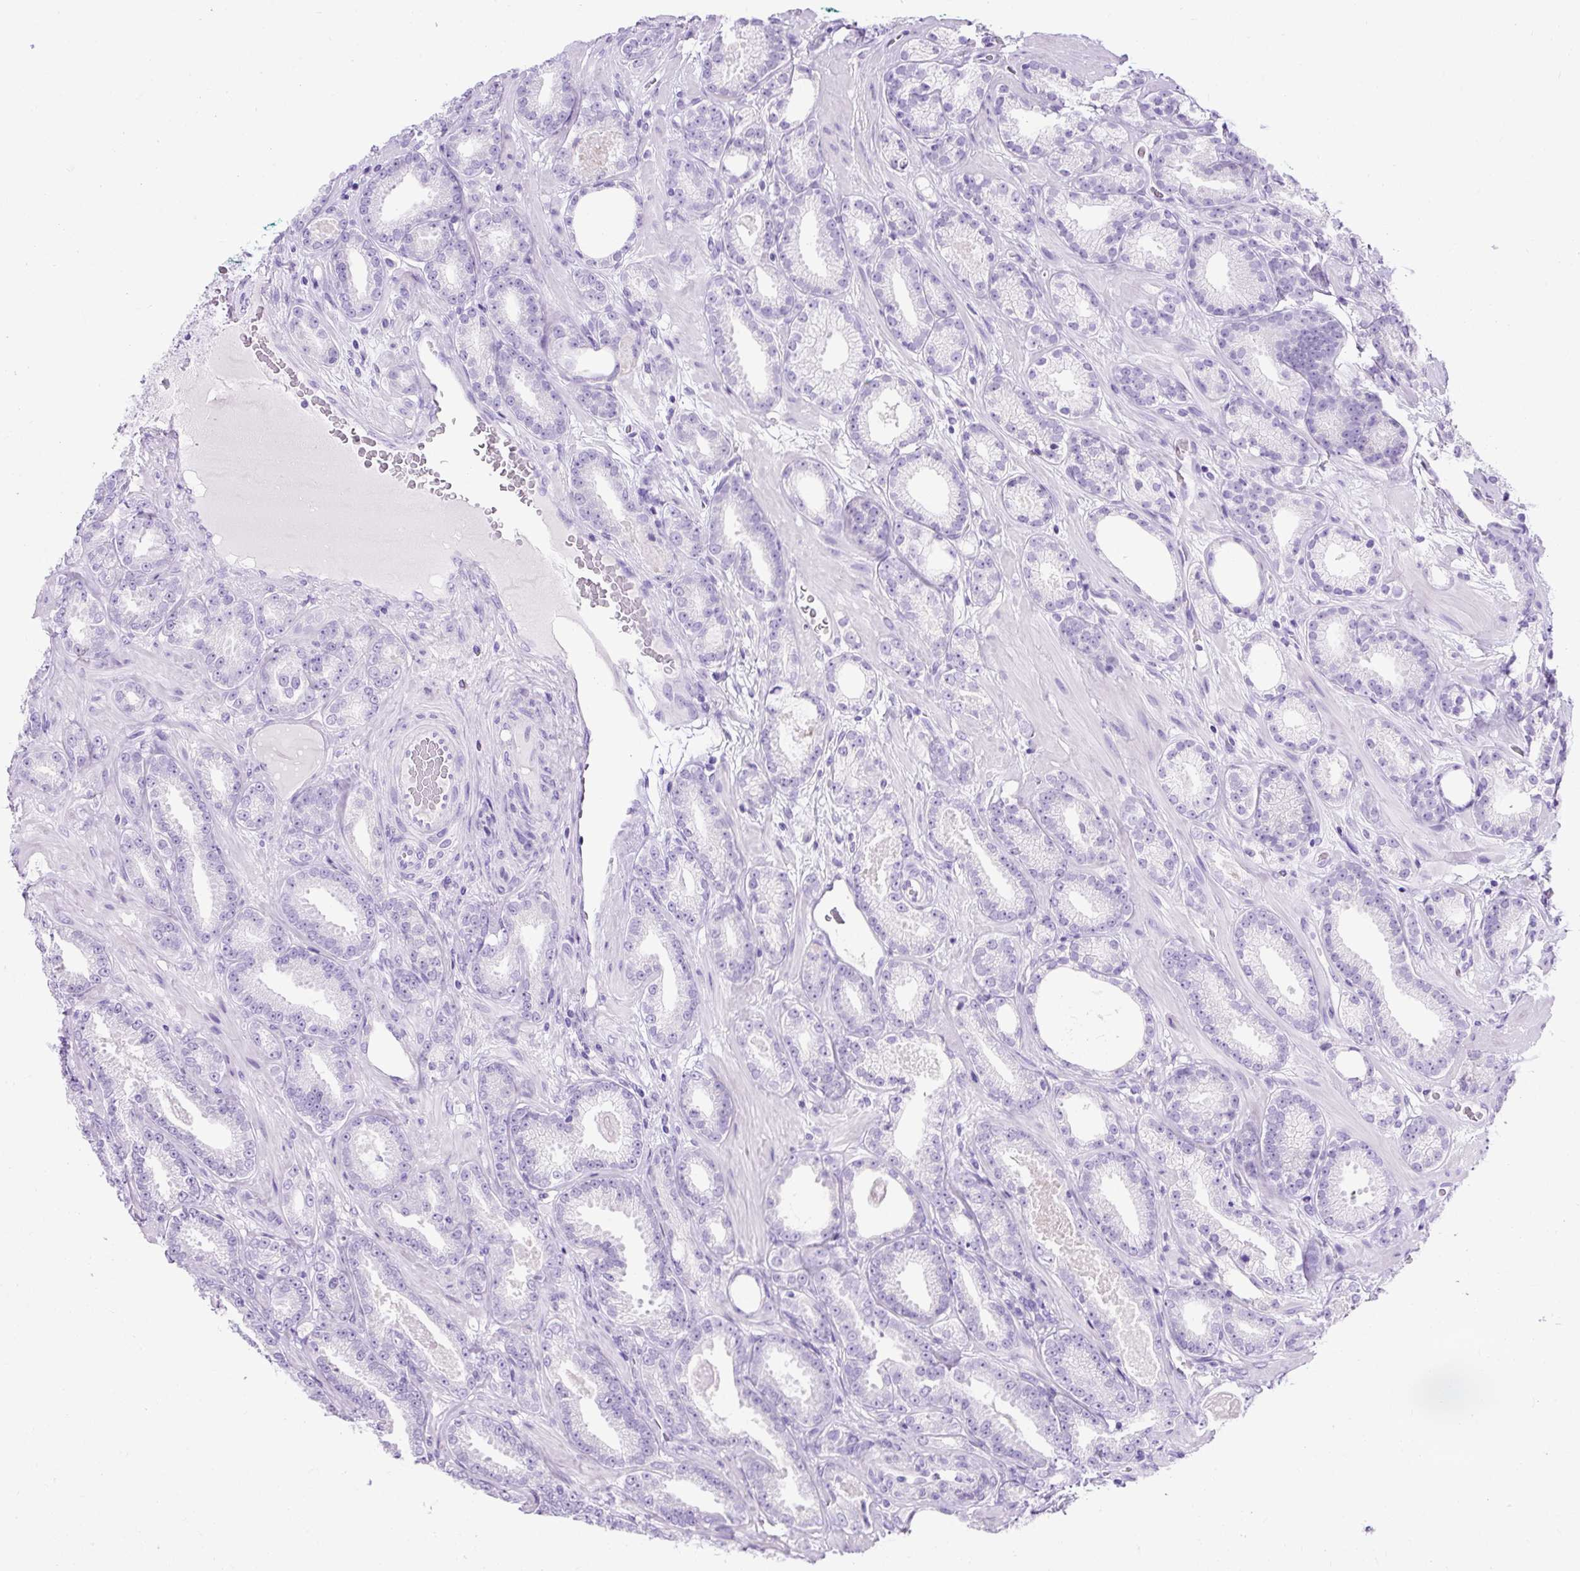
{"staining": {"intensity": "negative", "quantity": "none", "location": "none"}, "tissue": "prostate cancer", "cell_type": "Tumor cells", "image_type": "cancer", "snomed": [{"axis": "morphology", "description": "Adenocarcinoma, Low grade"}, {"axis": "topography", "description": "Prostate"}], "caption": "A photomicrograph of prostate cancer (adenocarcinoma (low-grade)) stained for a protein reveals no brown staining in tumor cells.", "gene": "KRT12", "patient": {"sex": "male", "age": 61}}